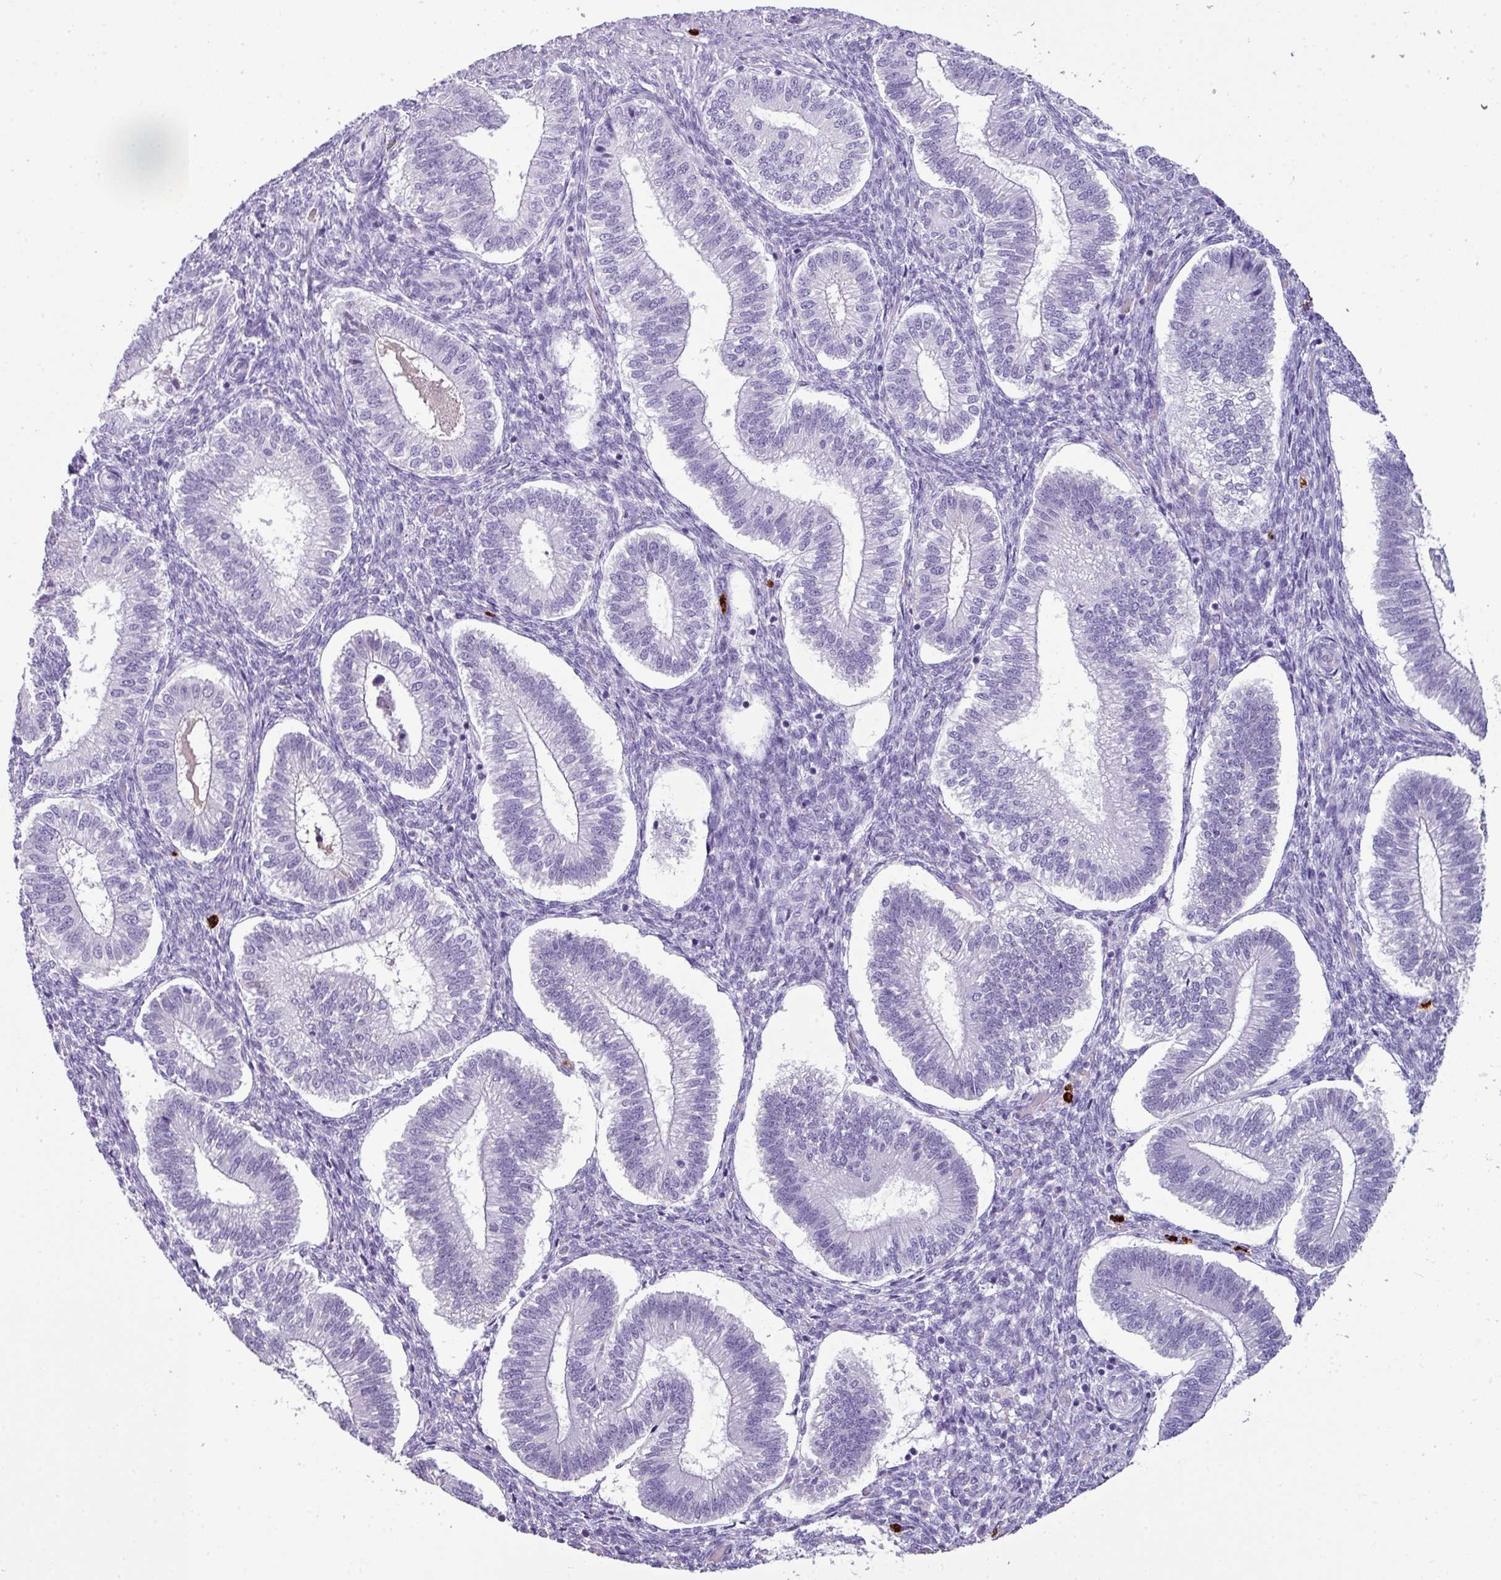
{"staining": {"intensity": "negative", "quantity": "none", "location": "none"}, "tissue": "endometrium", "cell_type": "Cells in endometrial stroma", "image_type": "normal", "snomed": [{"axis": "morphology", "description": "Normal tissue, NOS"}, {"axis": "topography", "description": "Endometrium"}], "caption": "The micrograph exhibits no significant positivity in cells in endometrial stroma of endometrium.", "gene": "CTSG", "patient": {"sex": "female", "age": 25}}